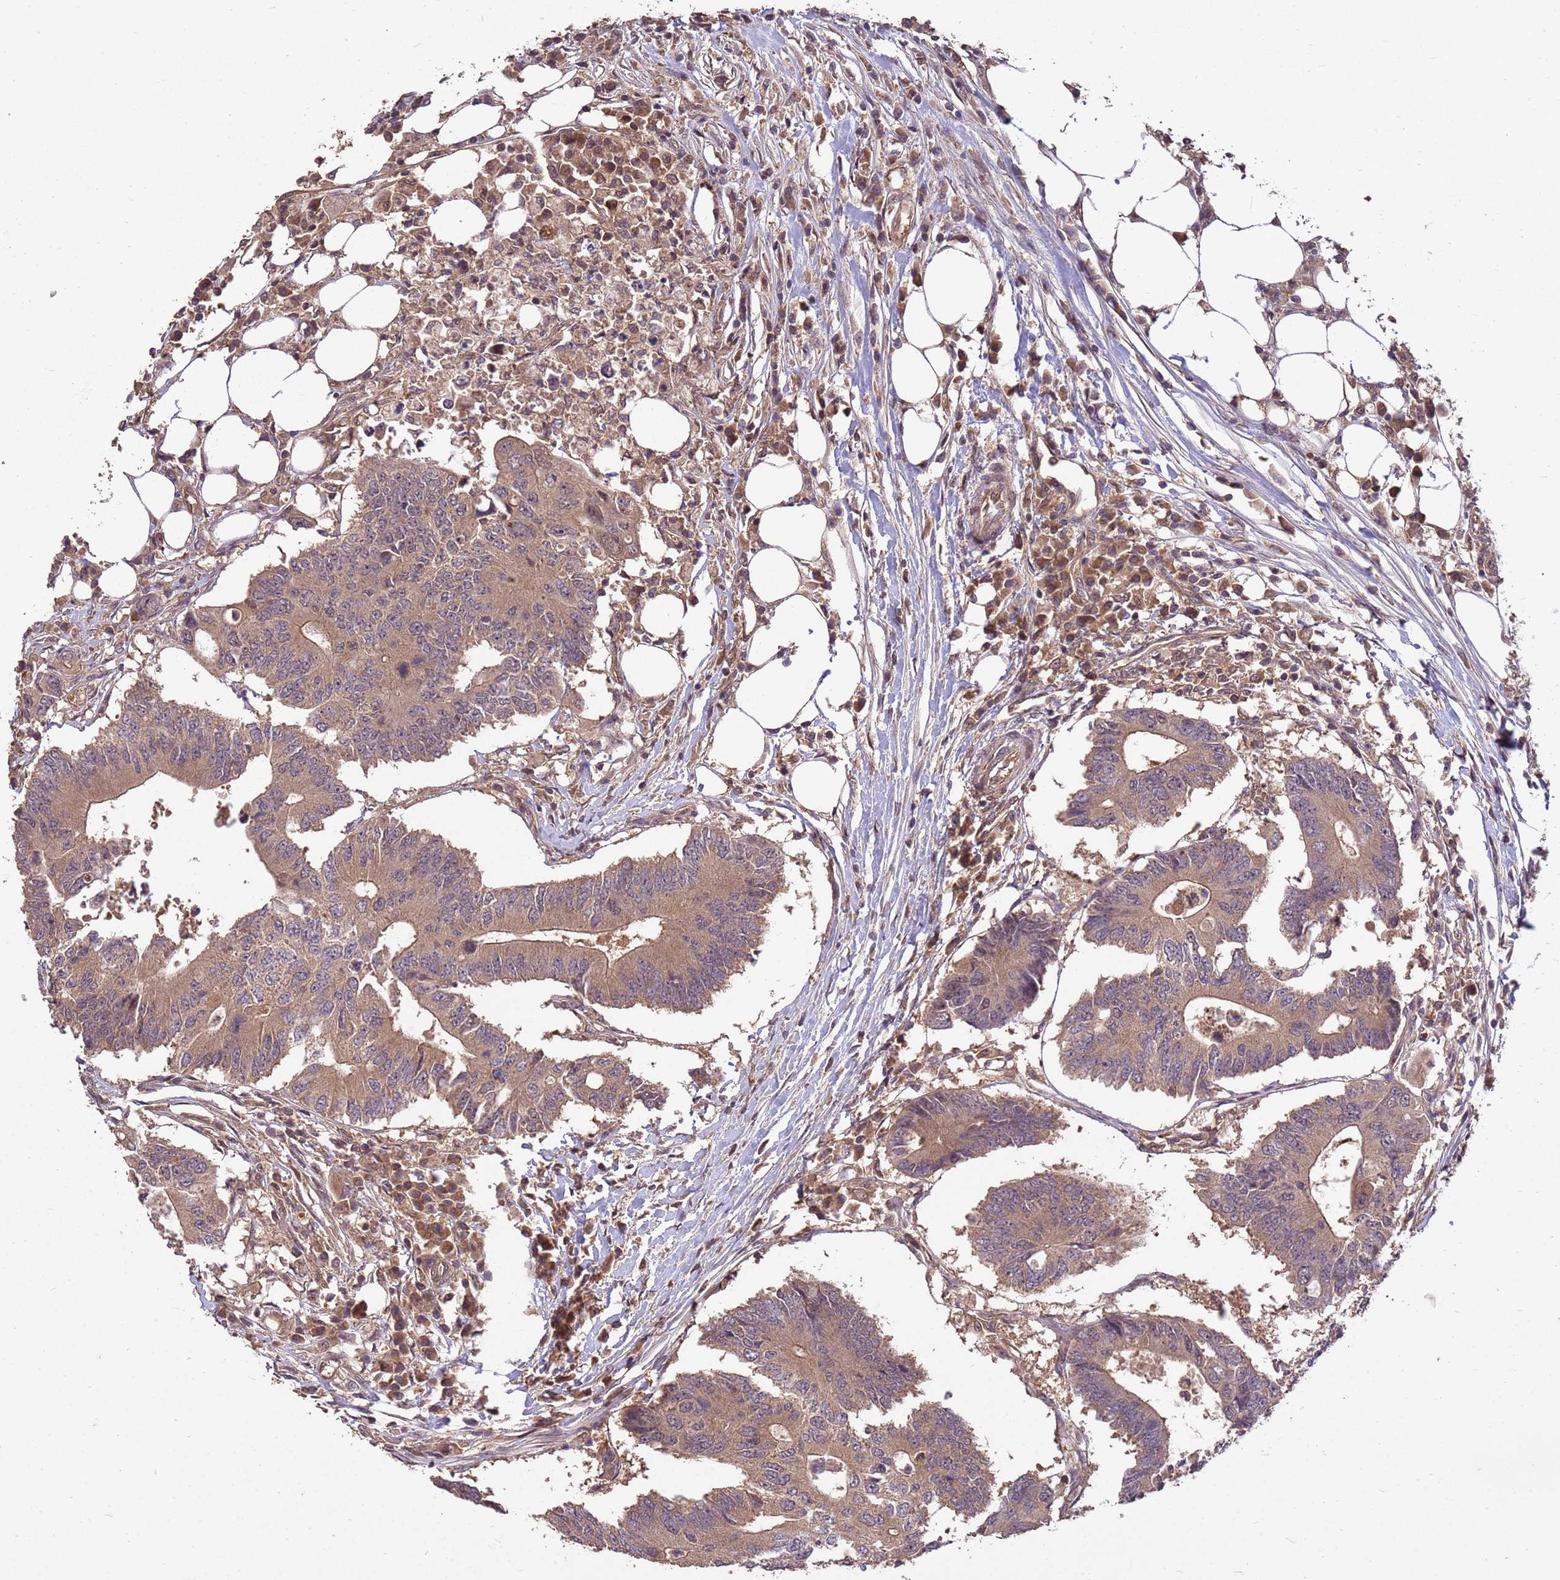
{"staining": {"intensity": "moderate", "quantity": ">75%", "location": "cytoplasmic/membranous"}, "tissue": "colorectal cancer", "cell_type": "Tumor cells", "image_type": "cancer", "snomed": [{"axis": "morphology", "description": "Adenocarcinoma, NOS"}, {"axis": "topography", "description": "Colon"}], "caption": "Protein staining of colorectal cancer tissue displays moderate cytoplasmic/membranous positivity in about >75% of tumor cells.", "gene": "PPP2CB", "patient": {"sex": "male", "age": 71}}